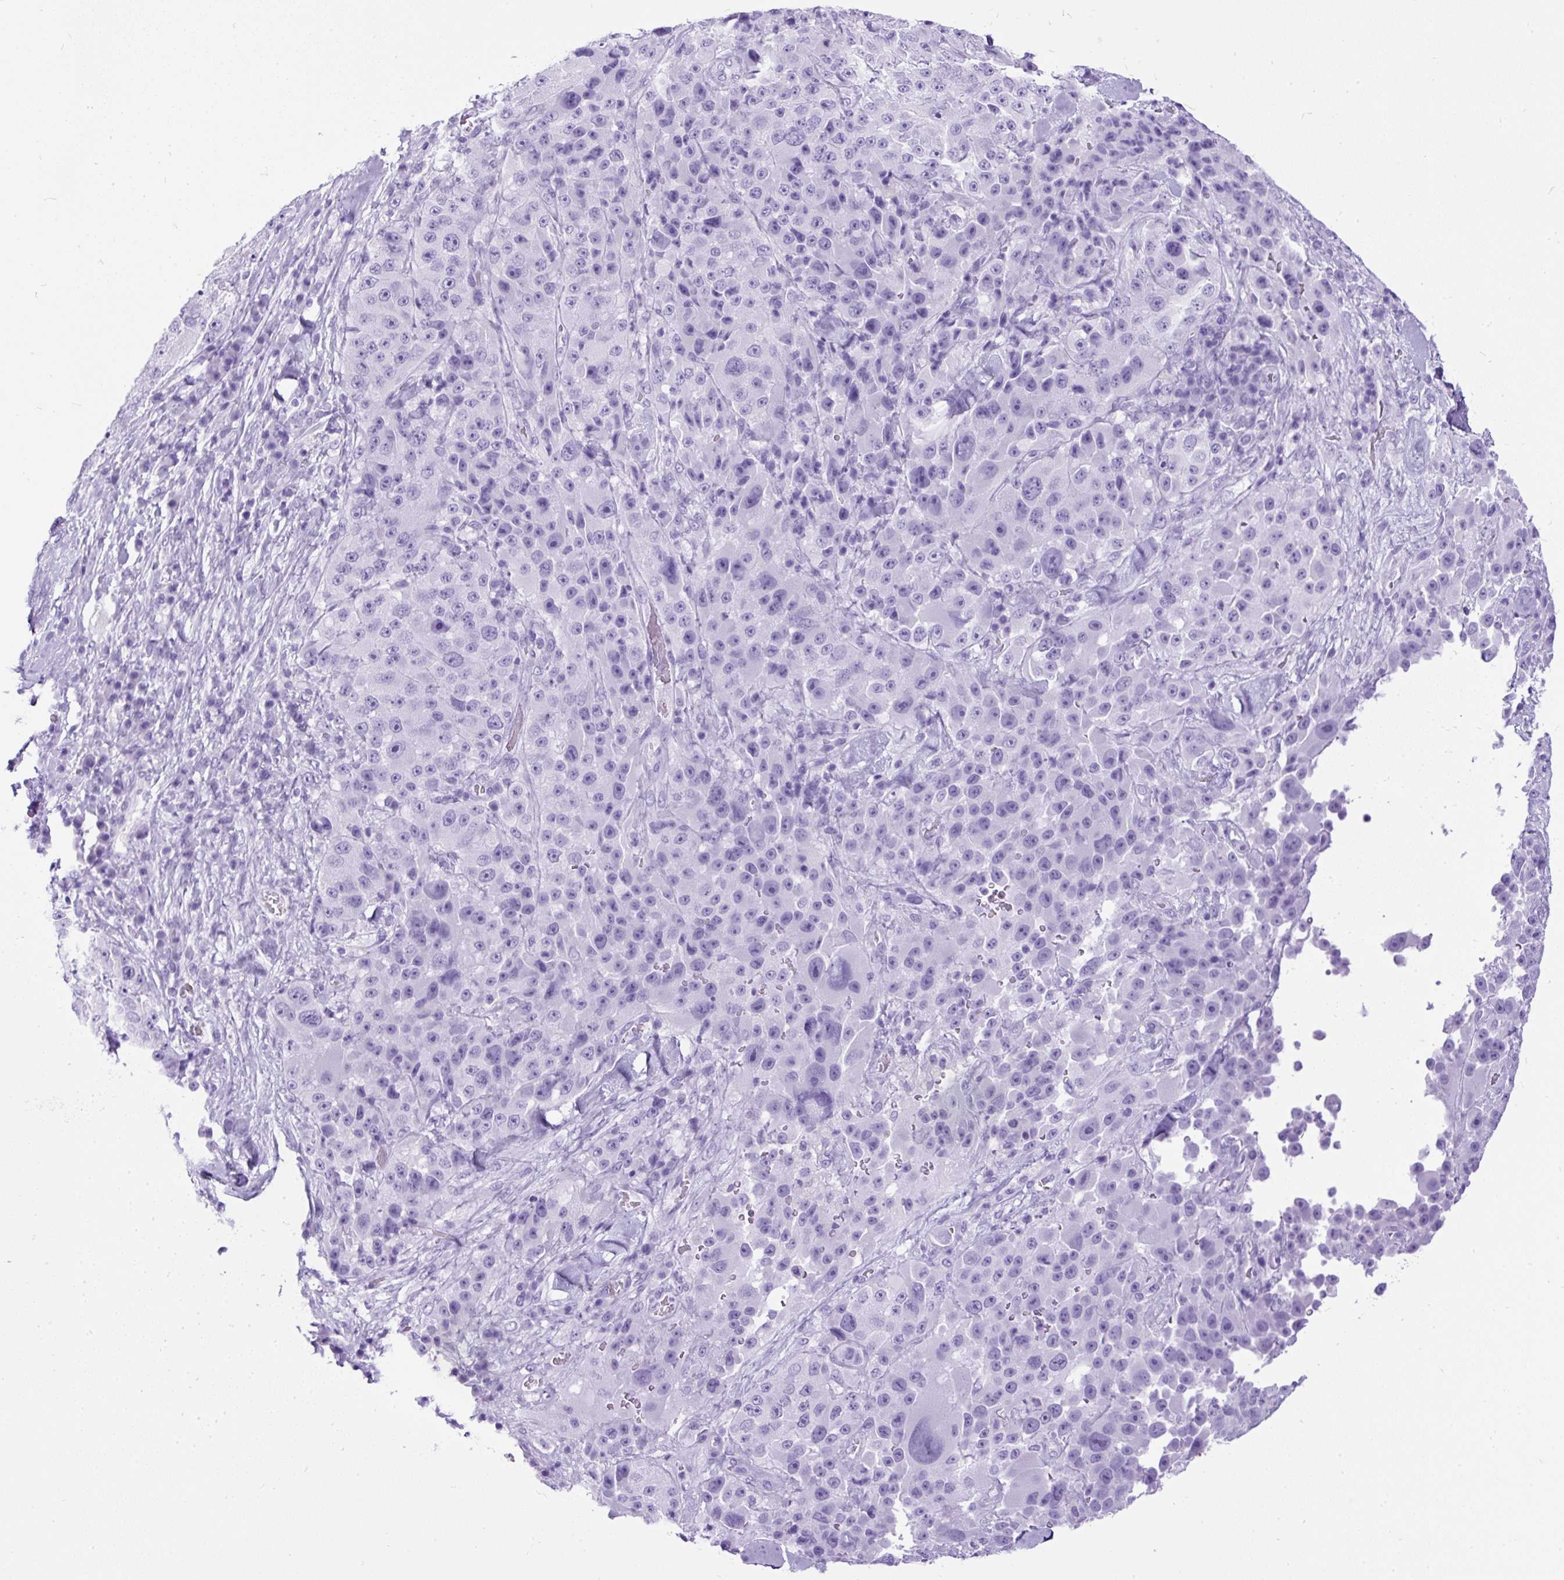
{"staining": {"intensity": "negative", "quantity": "none", "location": "none"}, "tissue": "melanoma", "cell_type": "Tumor cells", "image_type": "cancer", "snomed": [{"axis": "morphology", "description": "Malignant melanoma, Metastatic site"}, {"axis": "topography", "description": "Lymph node"}], "caption": "High magnification brightfield microscopy of malignant melanoma (metastatic site) stained with DAB (brown) and counterstained with hematoxylin (blue): tumor cells show no significant expression.", "gene": "CEL", "patient": {"sex": "male", "age": 62}}